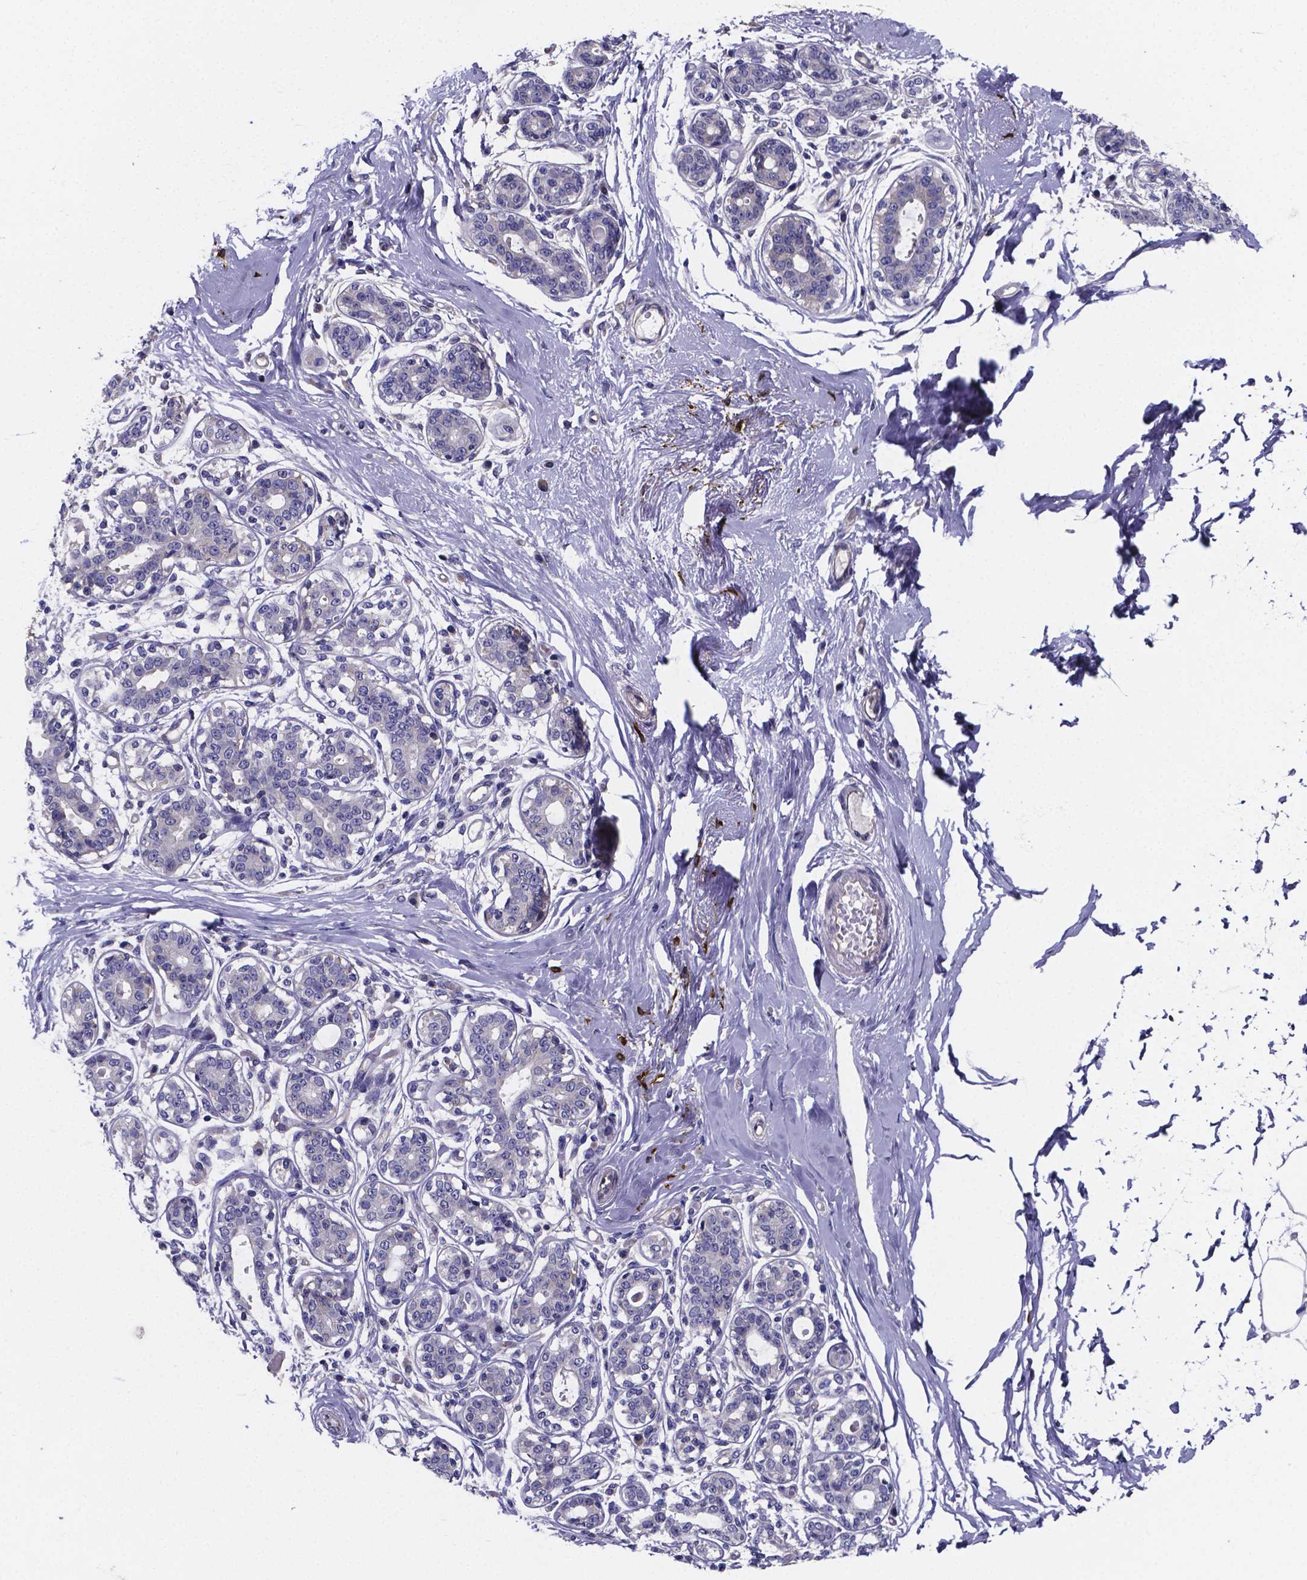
{"staining": {"intensity": "negative", "quantity": "none", "location": "none"}, "tissue": "breast", "cell_type": "Adipocytes", "image_type": "normal", "snomed": [{"axis": "morphology", "description": "Normal tissue, NOS"}, {"axis": "topography", "description": "Skin"}, {"axis": "topography", "description": "Breast"}], "caption": "Immunohistochemical staining of normal human breast displays no significant expression in adipocytes.", "gene": "SFRP4", "patient": {"sex": "female", "age": 43}}